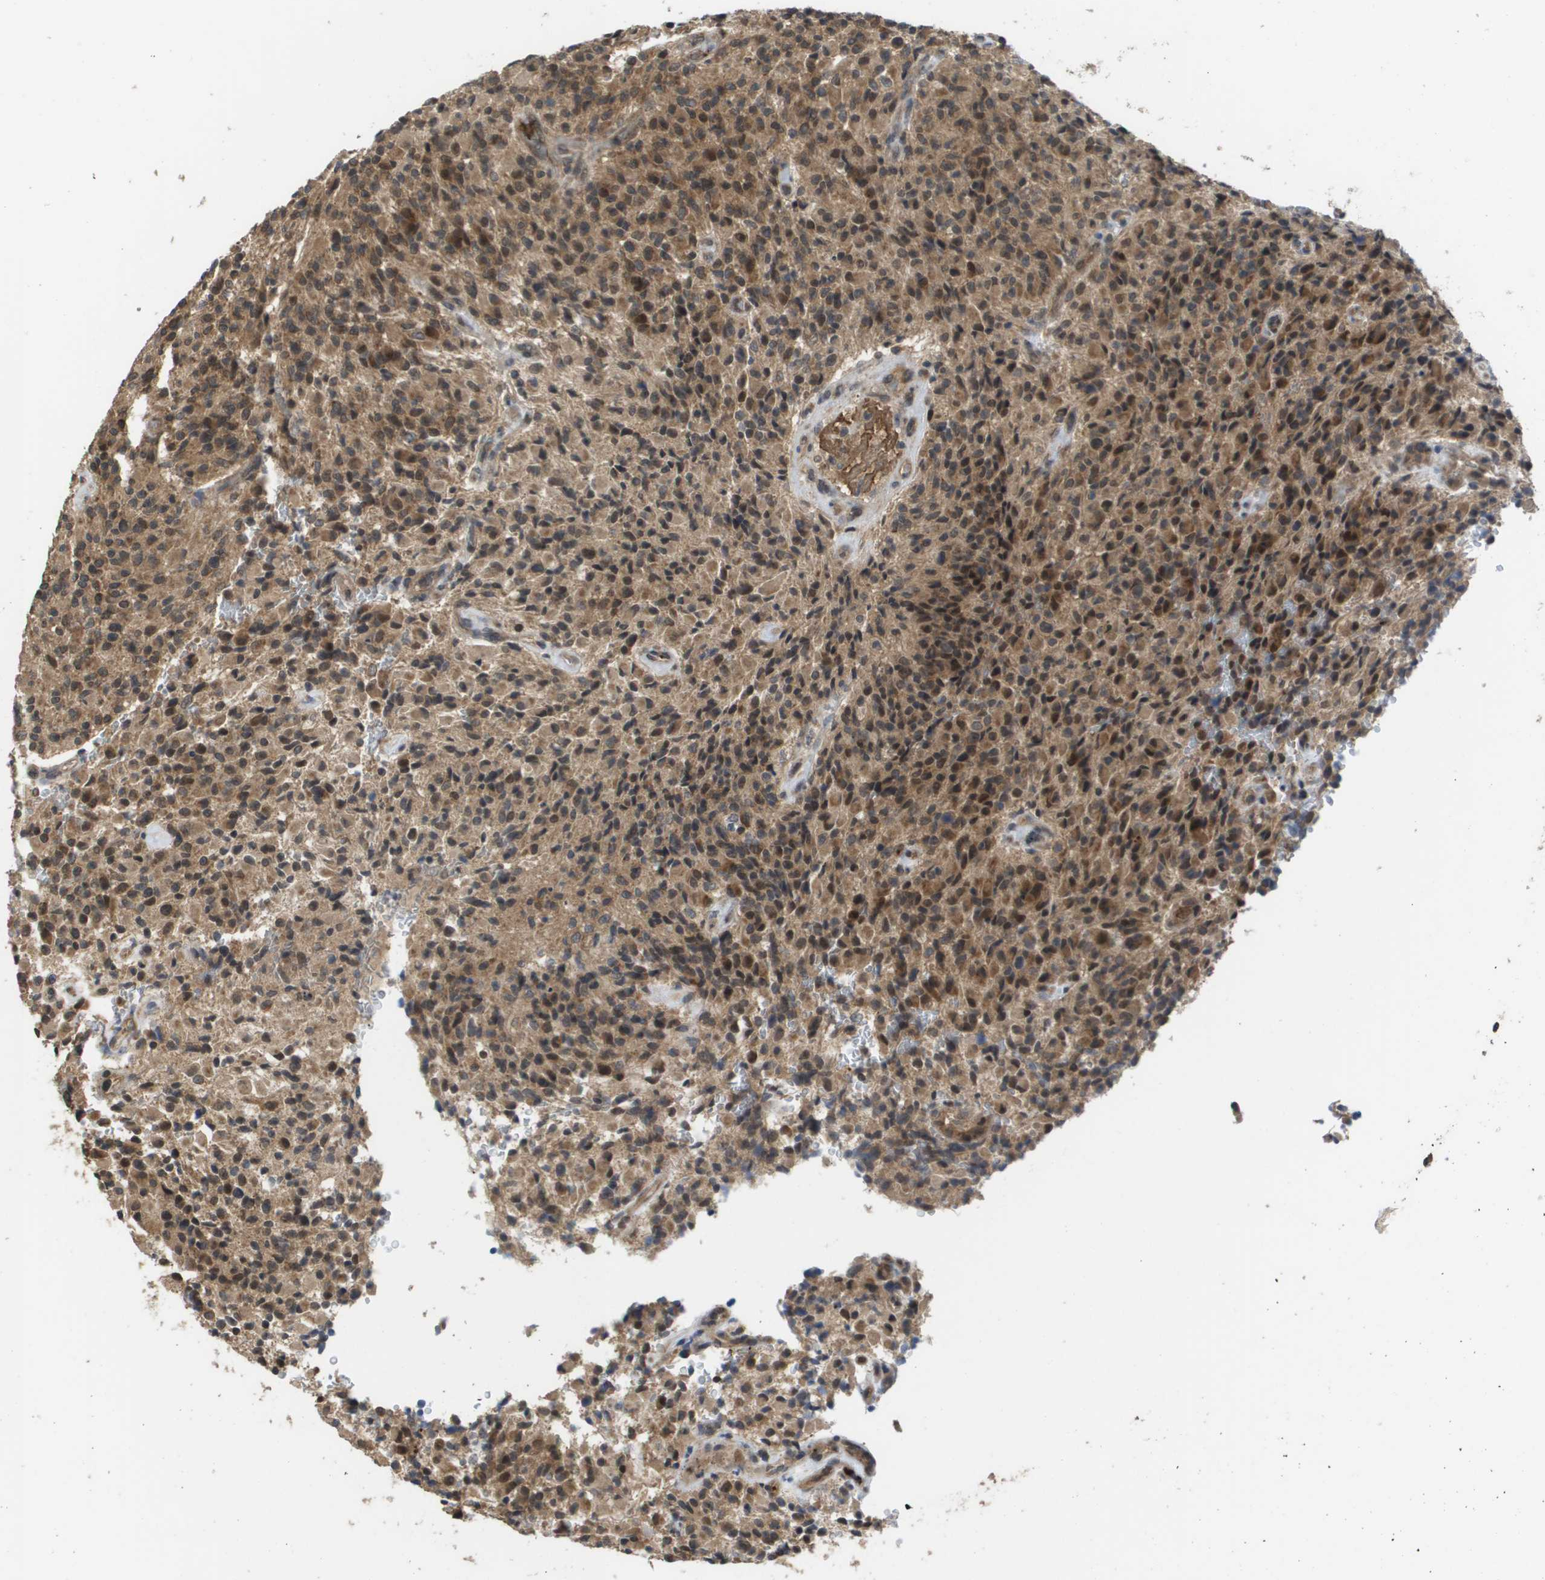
{"staining": {"intensity": "moderate", "quantity": ">75%", "location": "cytoplasmic/membranous"}, "tissue": "glioma", "cell_type": "Tumor cells", "image_type": "cancer", "snomed": [{"axis": "morphology", "description": "Glioma, malignant, High grade"}, {"axis": "topography", "description": "Brain"}], "caption": "High-power microscopy captured an immunohistochemistry photomicrograph of glioma, revealing moderate cytoplasmic/membranous staining in approximately >75% of tumor cells.", "gene": "RBM38", "patient": {"sex": "male", "age": 71}}